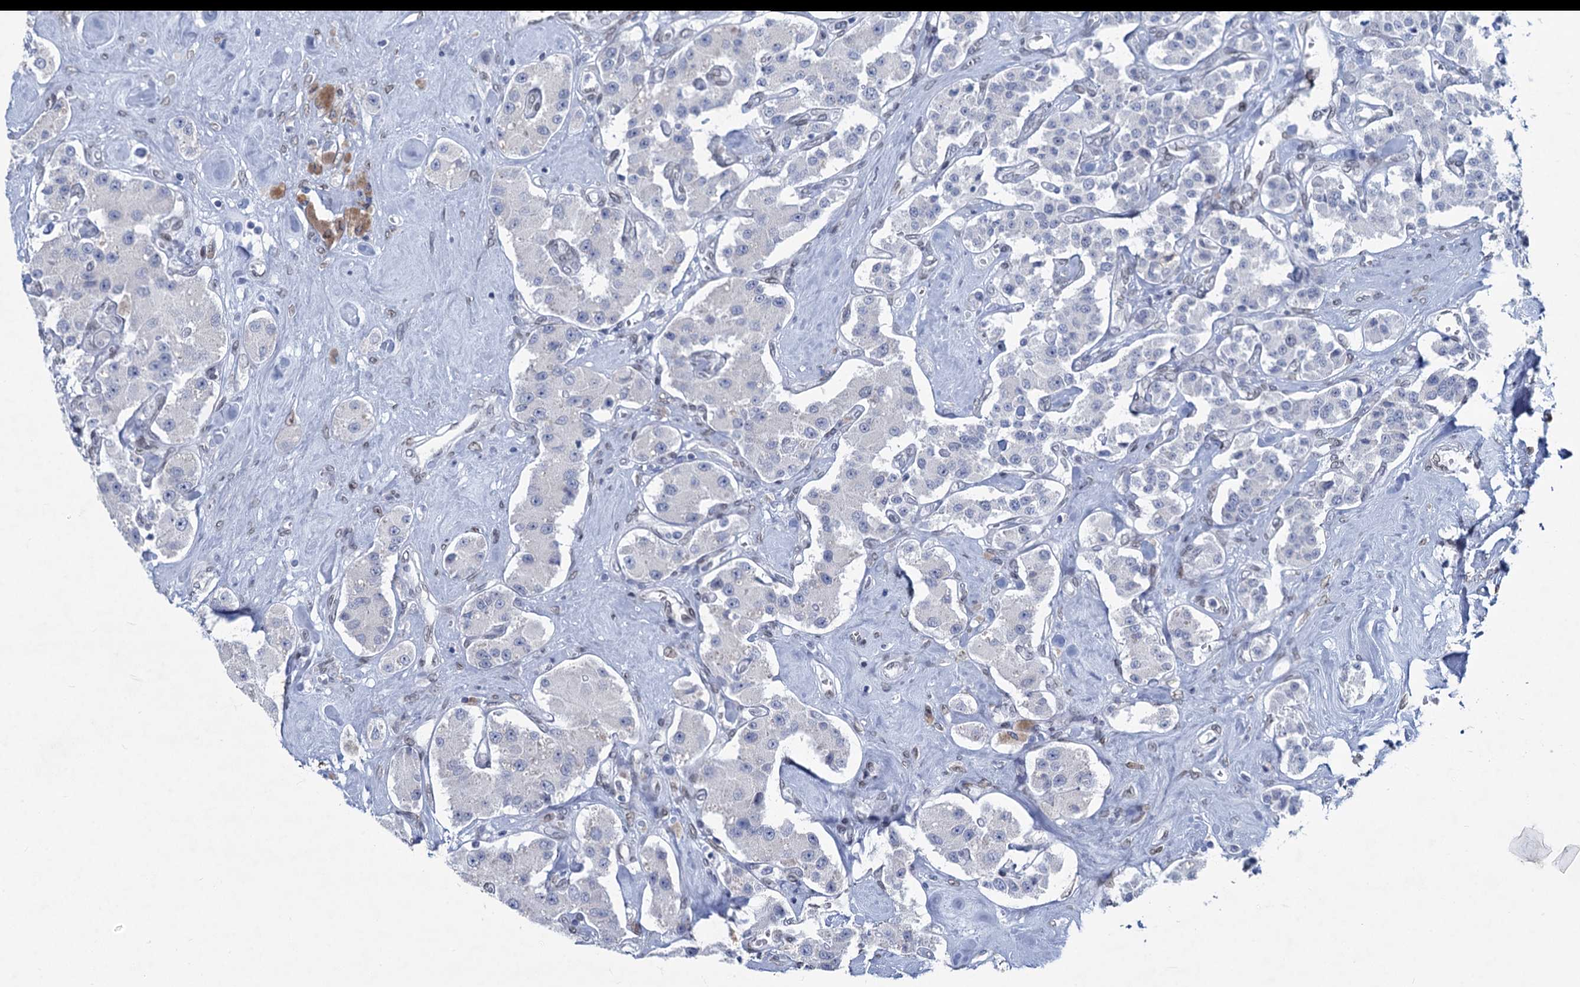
{"staining": {"intensity": "negative", "quantity": "none", "location": "none"}, "tissue": "carcinoid", "cell_type": "Tumor cells", "image_type": "cancer", "snomed": [{"axis": "morphology", "description": "Carcinoid, malignant, NOS"}, {"axis": "topography", "description": "Pancreas"}], "caption": "The image displays no staining of tumor cells in malignant carcinoid.", "gene": "PRSS35", "patient": {"sex": "male", "age": 41}}